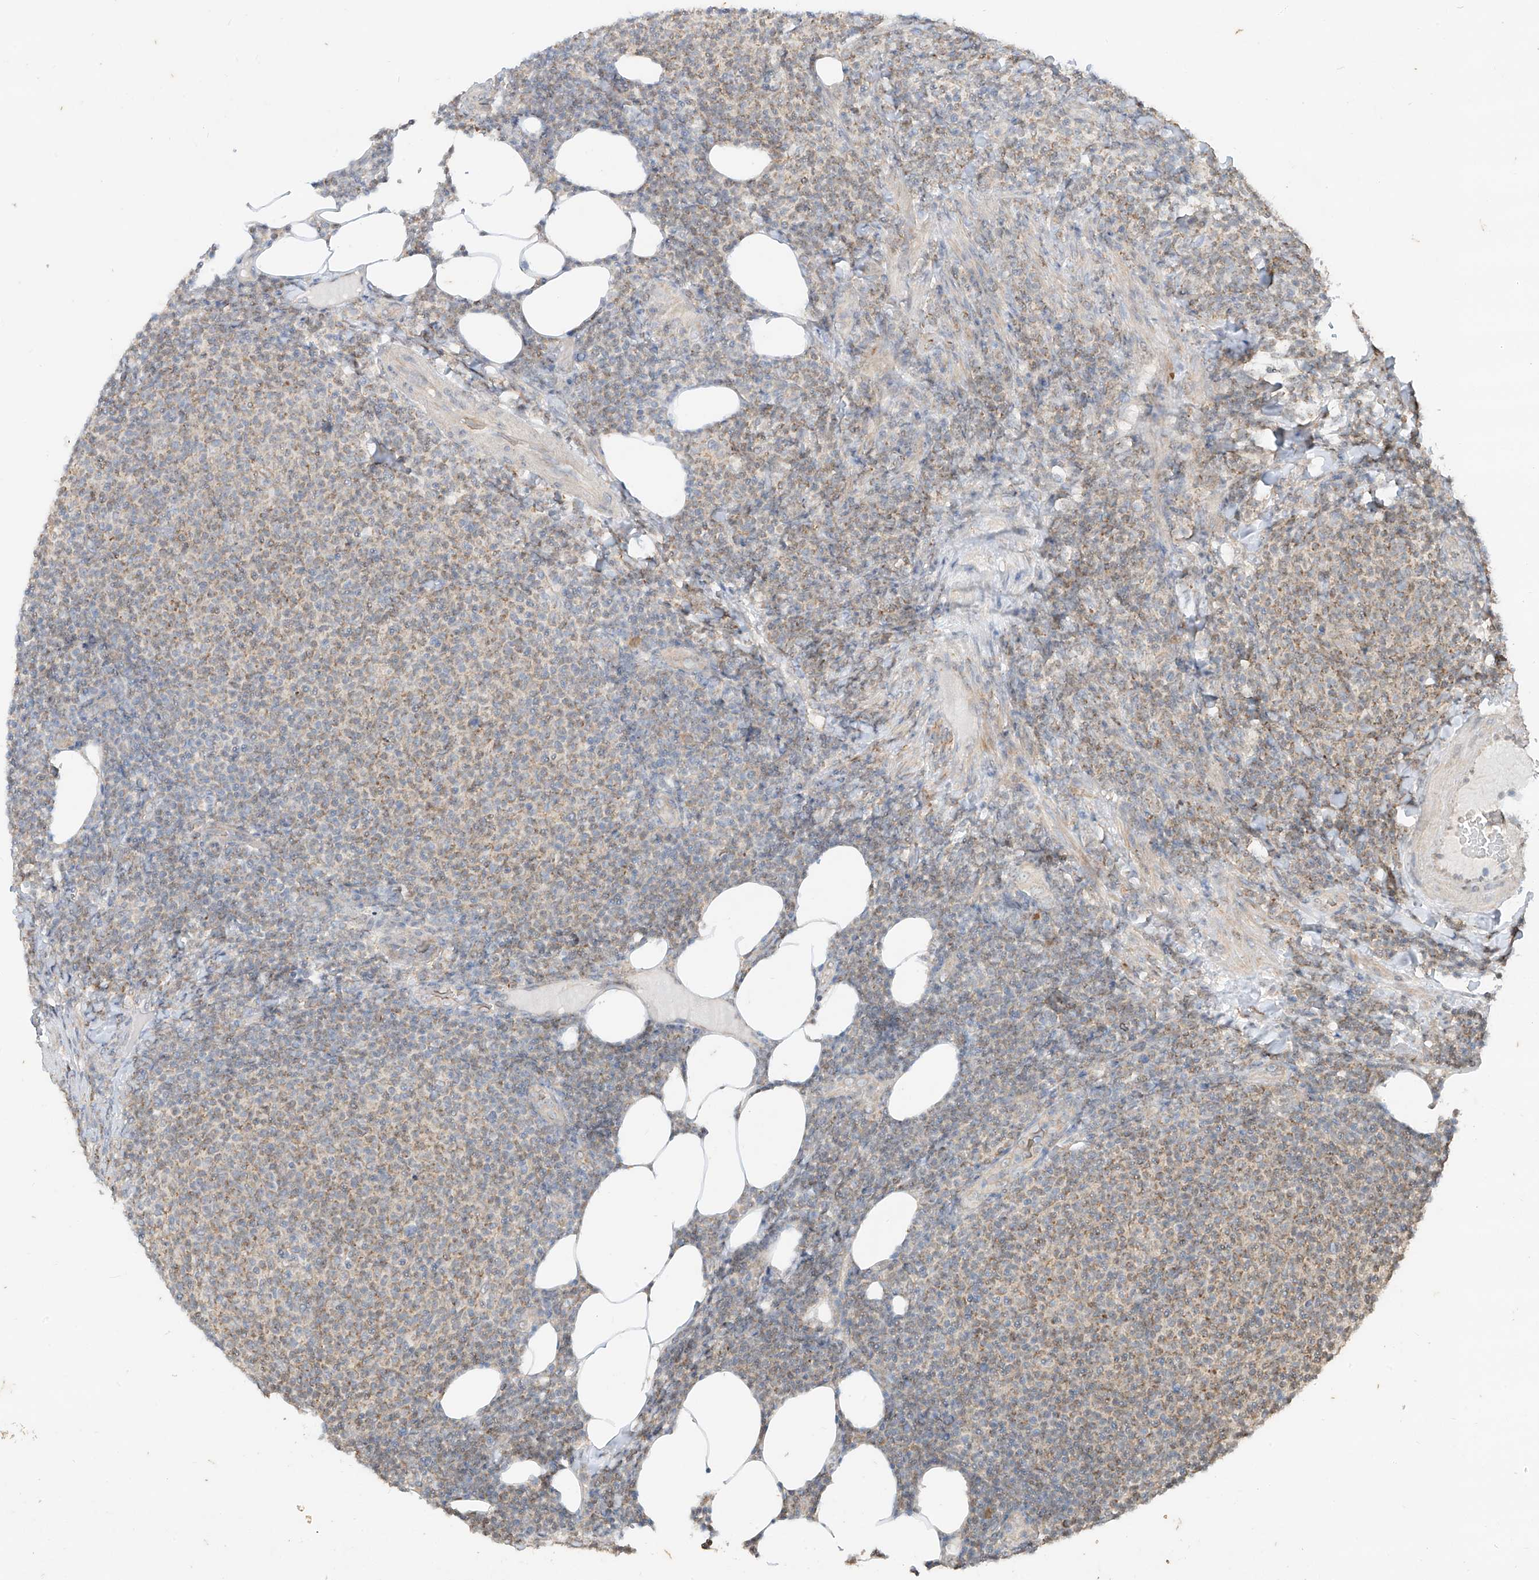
{"staining": {"intensity": "weak", "quantity": "<25%", "location": "cytoplasmic/membranous"}, "tissue": "lymphoma", "cell_type": "Tumor cells", "image_type": "cancer", "snomed": [{"axis": "morphology", "description": "Malignant lymphoma, non-Hodgkin's type, Low grade"}, {"axis": "topography", "description": "Lymph node"}], "caption": "The image exhibits no staining of tumor cells in lymphoma.", "gene": "MTUS2", "patient": {"sex": "male", "age": 66}}